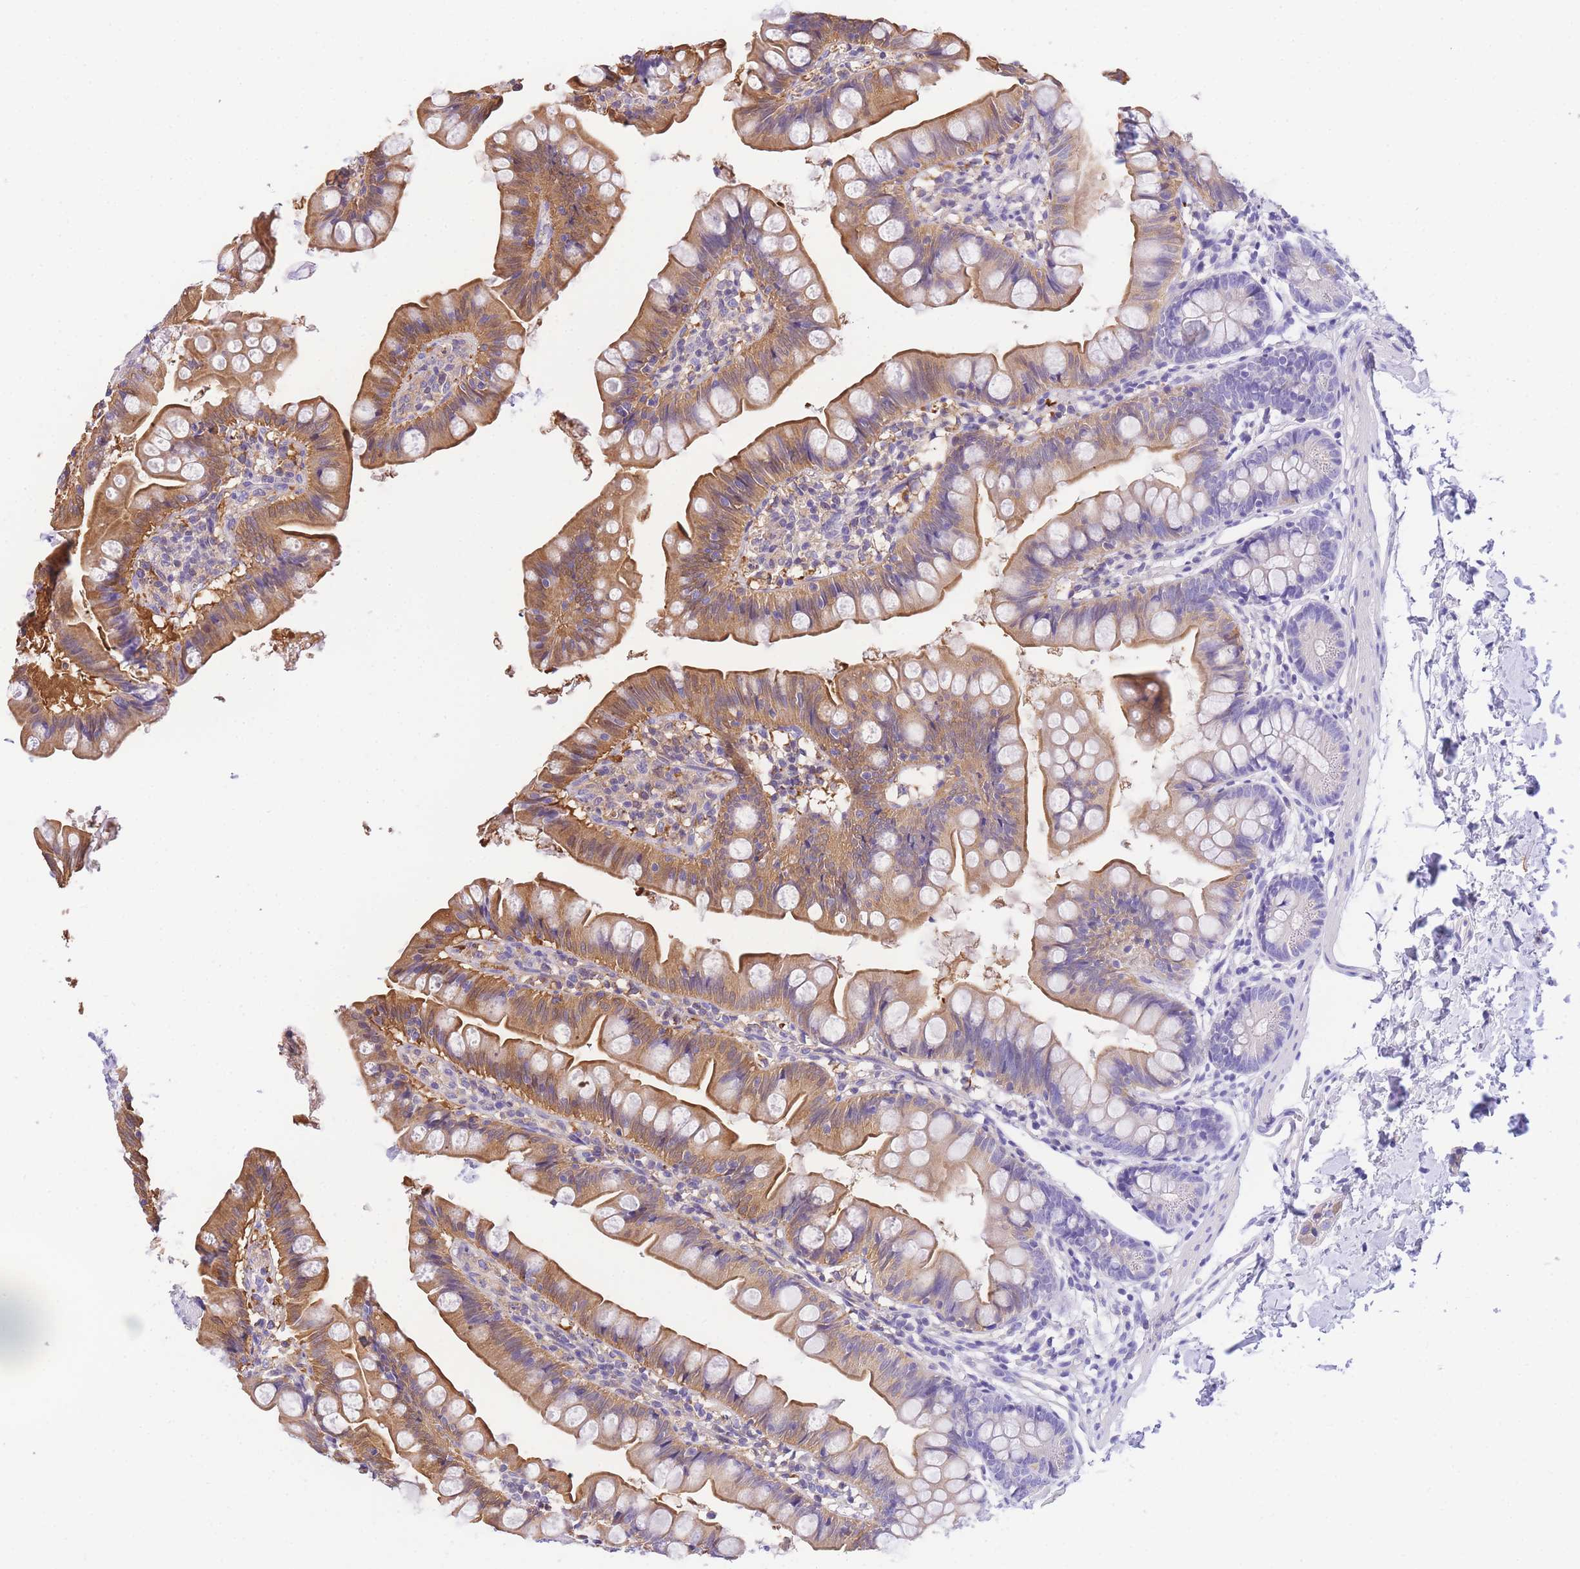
{"staining": {"intensity": "moderate", "quantity": ">75%", "location": "cytoplasmic/membranous"}, "tissue": "small intestine", "cell_type": "Glandular cells", "image_type": "normal", "snomed": [{"axis": "morphology", "description": "Normal tissue, NOS"}, {"axis": "topography", "description": "Small intestine"}], "caption": "Protein expression analysis of unremarkable small intestine exhibits moderate cytoplasmic/membranous positivity in approximately >75% of glandular cells.", "gene": "EPN2", "patient": {"sex": "male", "age": 7}}